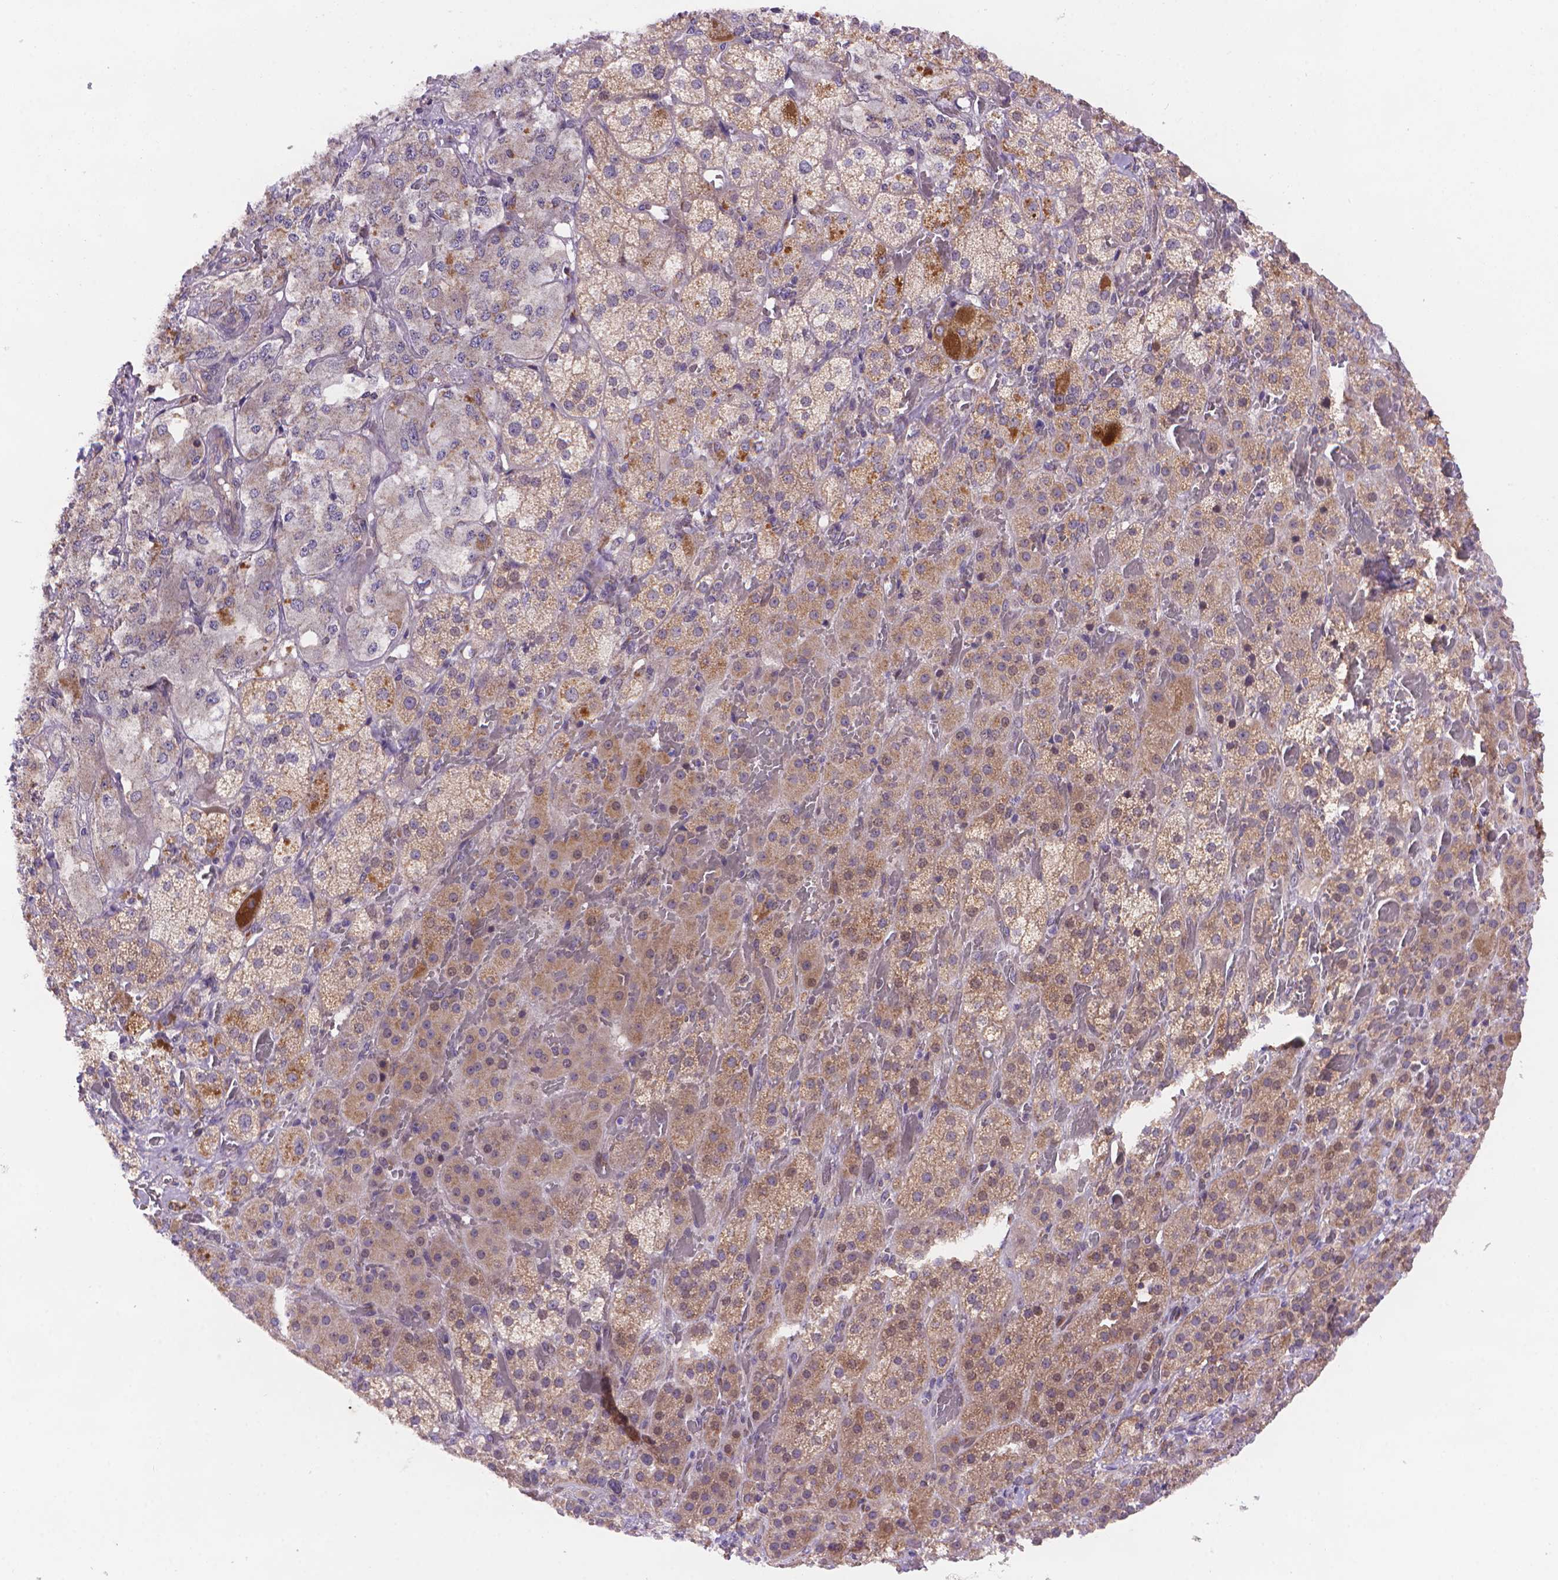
{"staining": {"intensity": "weak", "quantity": "25%-75%", "location": "cytoplasmic/membranous"}, "tissue": "adrenal gland", "cell_type": "Glandular cells", "image_type": "normal", "snomed": [{"axis": "morphology", "description": "Normal tissue, NOS"}, {"axis": "topography", "description": "Adrenal gland"}], "caption": "Adrenal gland stained with DAB IHC demonstrates low levels of weak cytoplasmic/membranous expression in approximately 25%-75% of glandular cells. The protein is shown in brown color, while the nuclei are stained blue.", "gene": "CYYR1", "patient": {"sex": "male", "age": 57}}